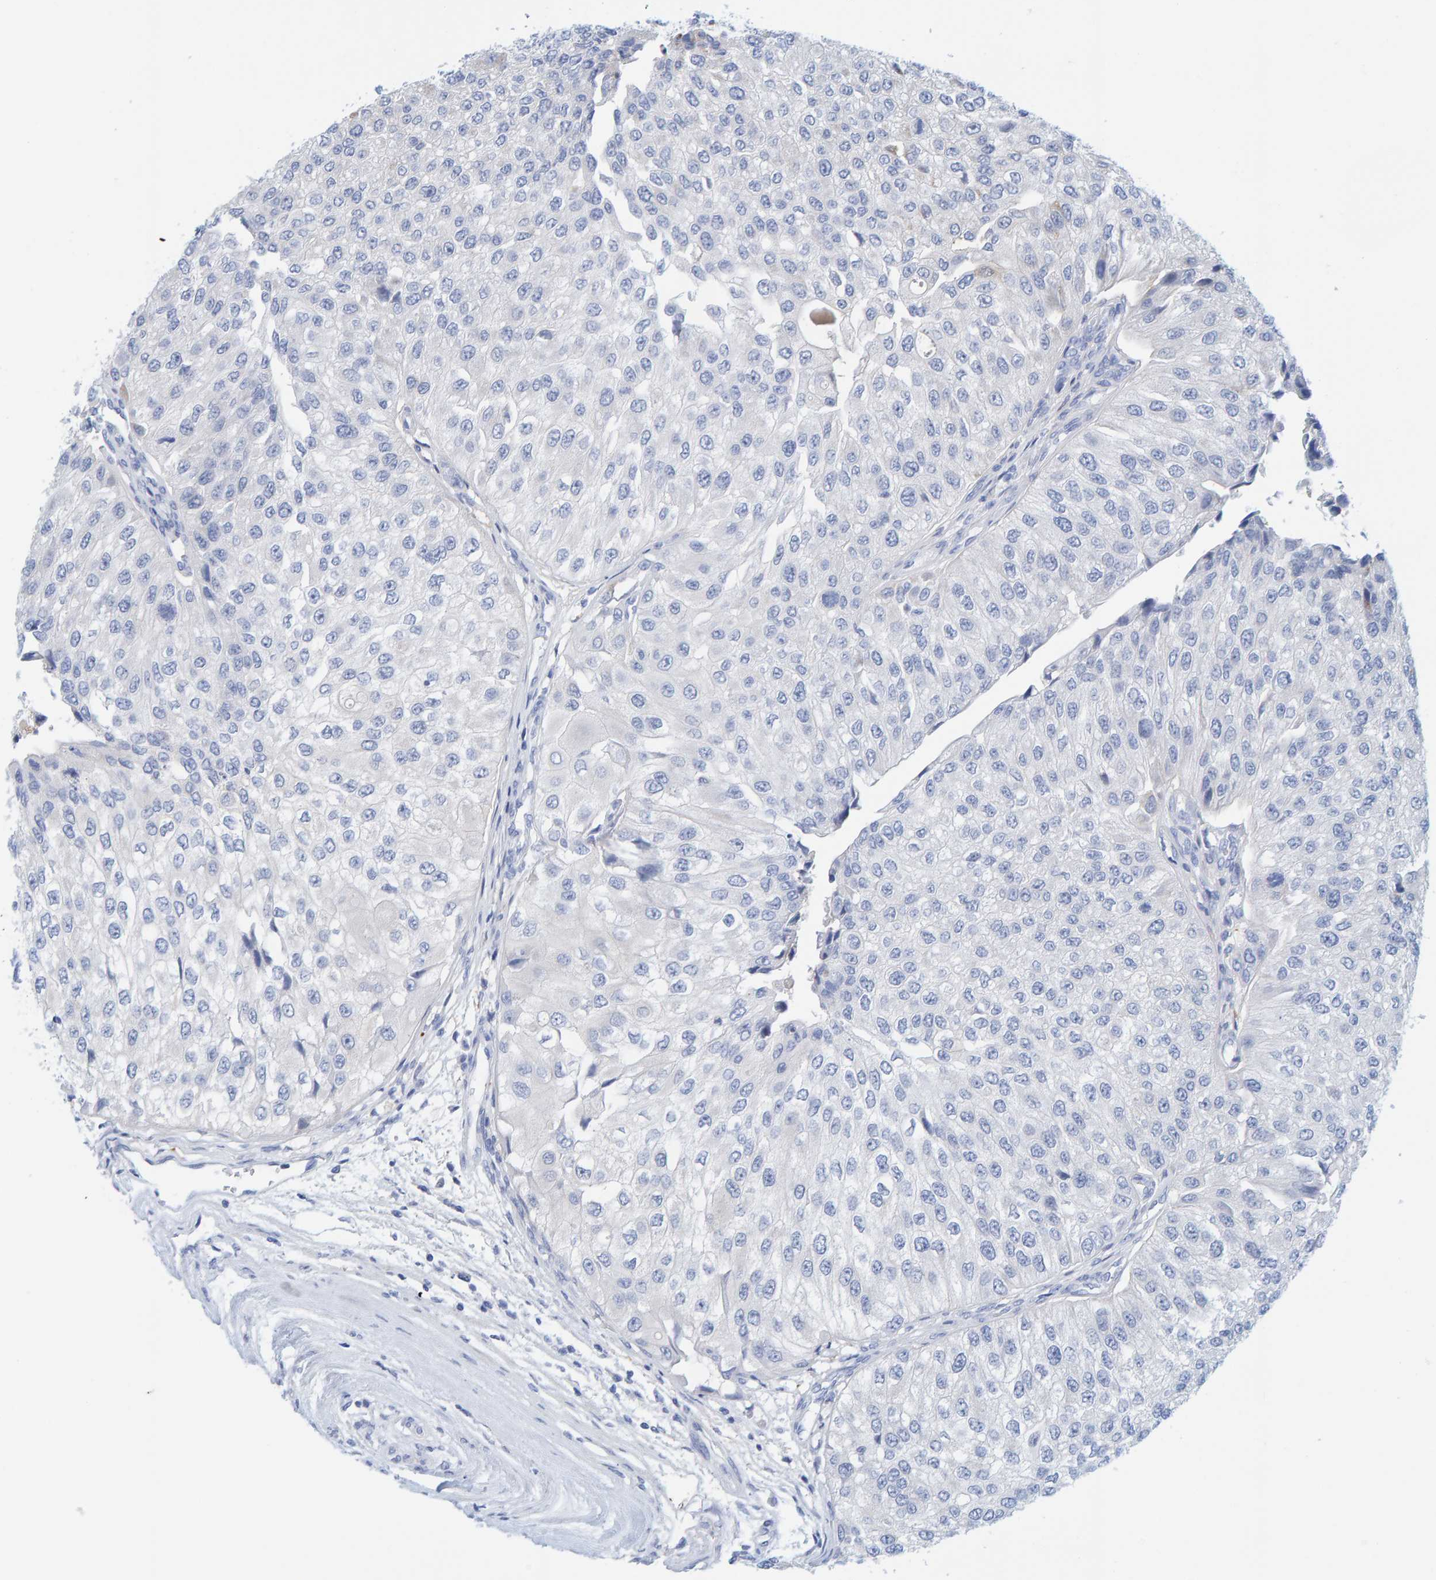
{"staining": {"intensity": "negative", "quantity": "none", "location": "none"}, "tissue": "urothelial cancer", "cell_type": "Tumor cells", "image_type": "cancer", "snomed": [{"axis": "morphology", "description": "Urothelial carcinoma, High grade"}, {"axis": "topography", "description": "Kidney"}, {"axis": "topography", "description": "Urinary bladder"}], "caption": "Tumor cells are negative for brown protein staining in high-grade urothelial carcinoma.", "gene": "KLHL11", "patient": {"sex": "male", "age": 77}}